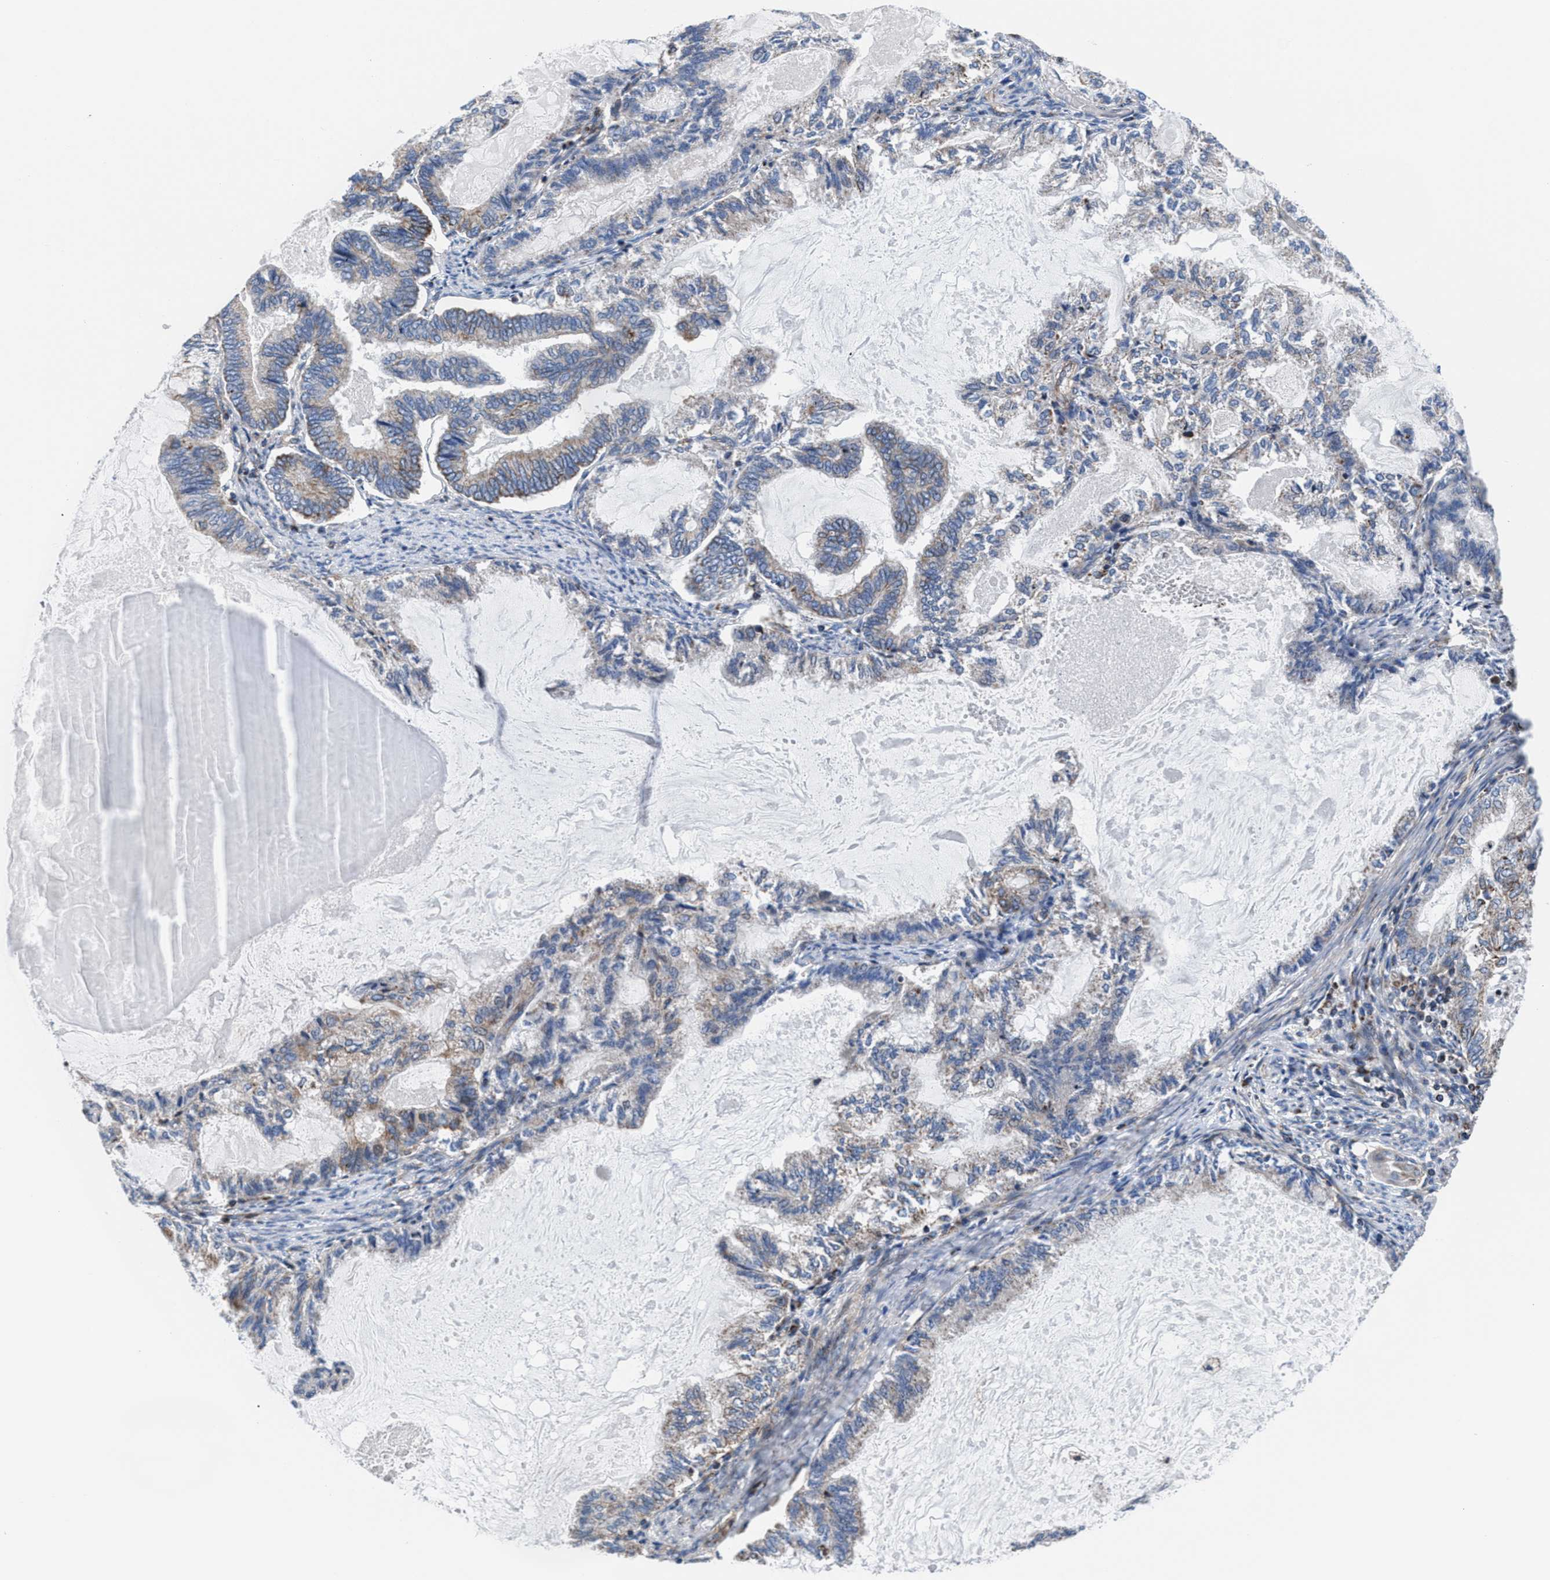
{"staining": {"intensity": "moderate", "quantity": "25%-75%", "location": "cytoplasmic/membranous"}, "tissue": "endometrial cancer", "cell_type": "Tumor cells", "image_type": "cancer", "snomed": [{"axis": "morphology", "description": "Adenocarcinoma, NOS"}, {"axis": "topography", "description": "Endometrium"}], "caption": "About 25%-75% of tumor cells in endometrial cancer (adenocarcinoma) display moderate cytoplasmic/membranous protein positivity as visualized by brown immunohistochemical staining.", "gene": "PRR15L", "patient": {"sex": "female", "age": 86}}